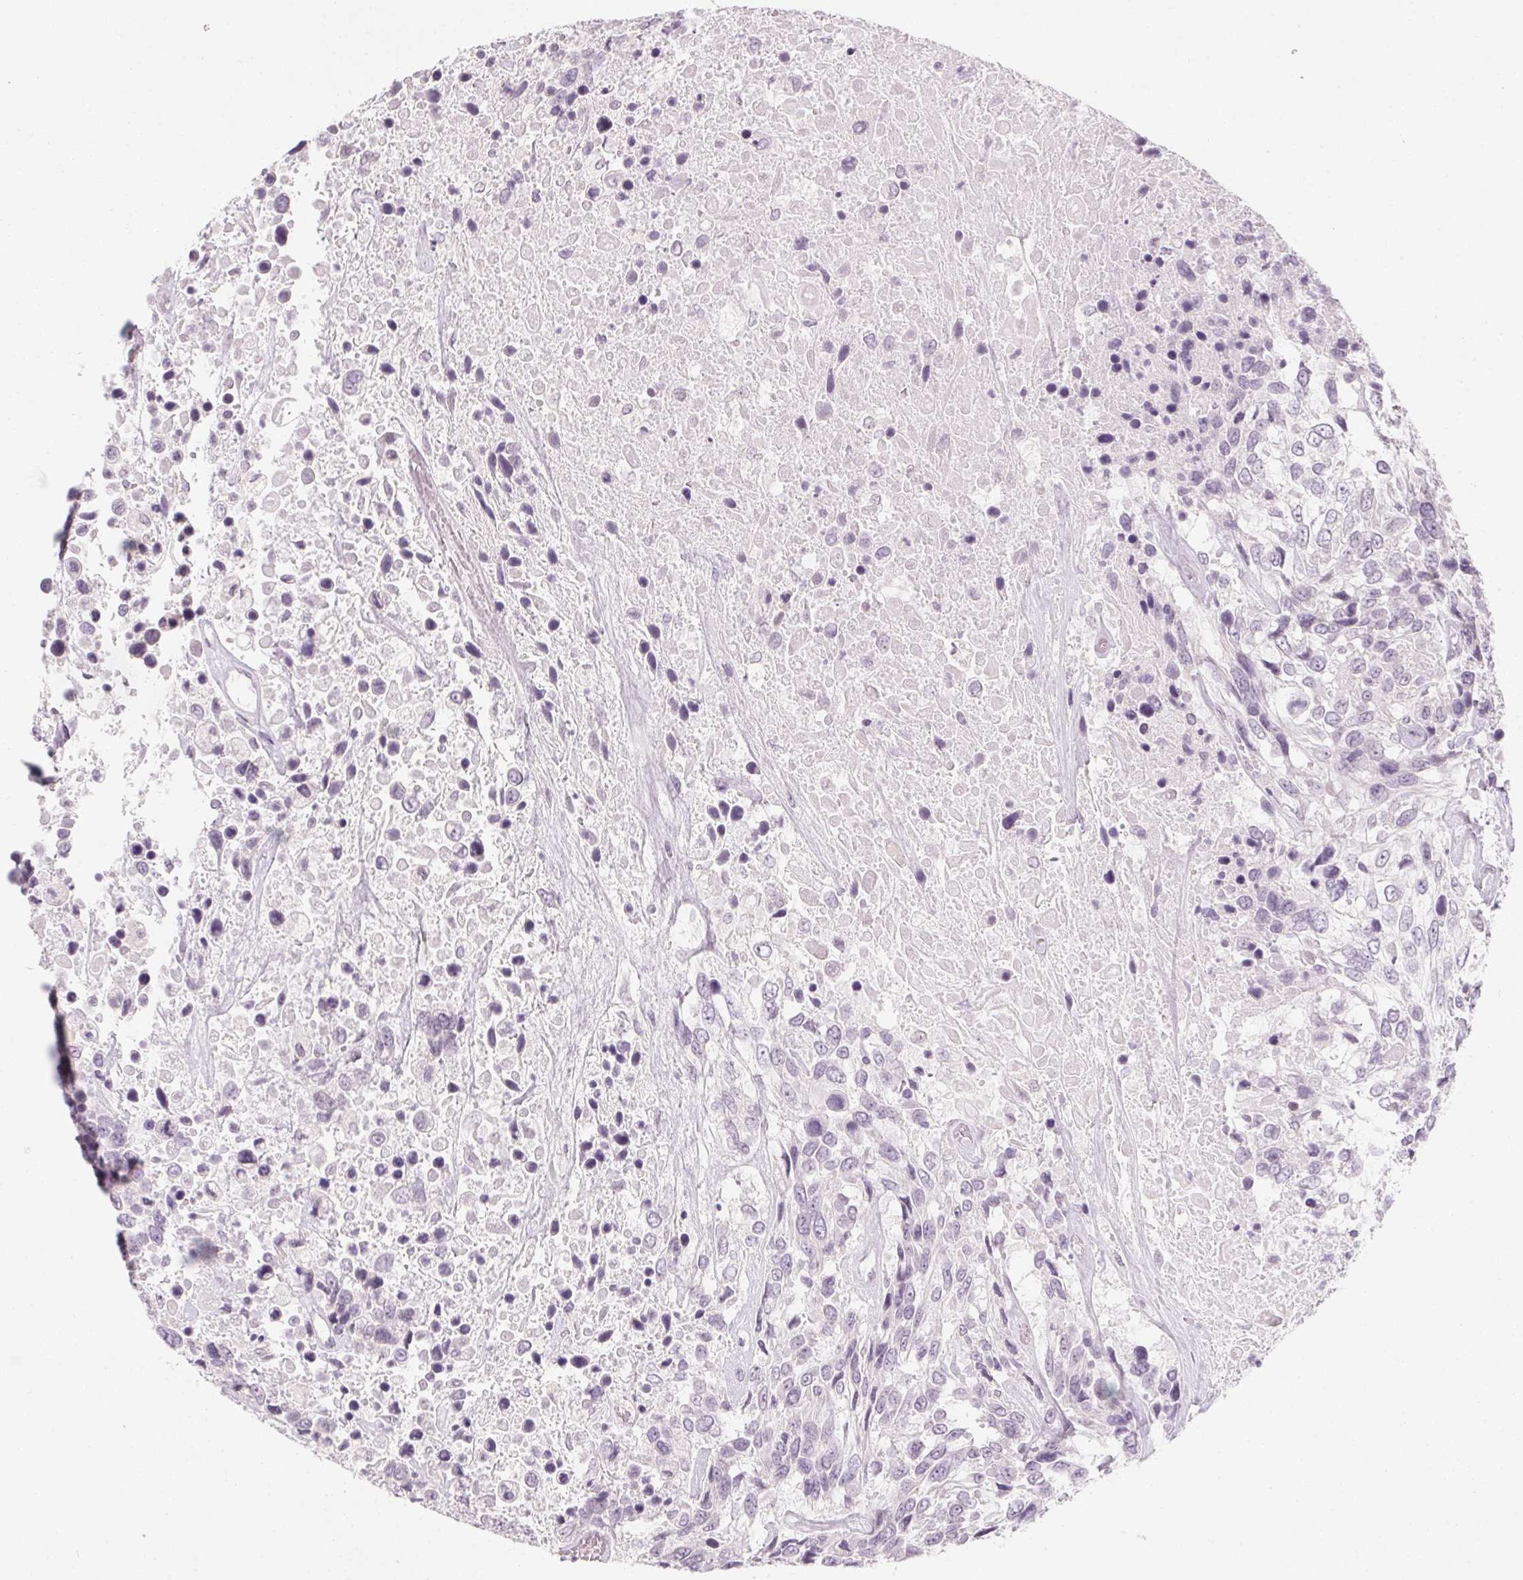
{"staining": {"intensity": "negative", "quantity": "none", "location": "none"}, "tissue": "urothelial cancer", "cell_type": "Tumor cells", "image_type": "cancer", "snomed": [{"axis": "morphology", "description": "Urothelial carcinoma, High grade"}, {"axis": "topography", "description": "Urinary bladder"}], "caption": "High-grade urothelial carcinoma was stained to show a protein in brown. There is no significant staining in tumor cells. Brightfield microscopy of immunohistochemistry (IHC) stained with DAB (3,3'-diaminobenzidine) (brown) and hematoxylin (blue), captured at high magnification.", "gene": "KCNQ2", "patient": {"sex": "female", "age": 70}}